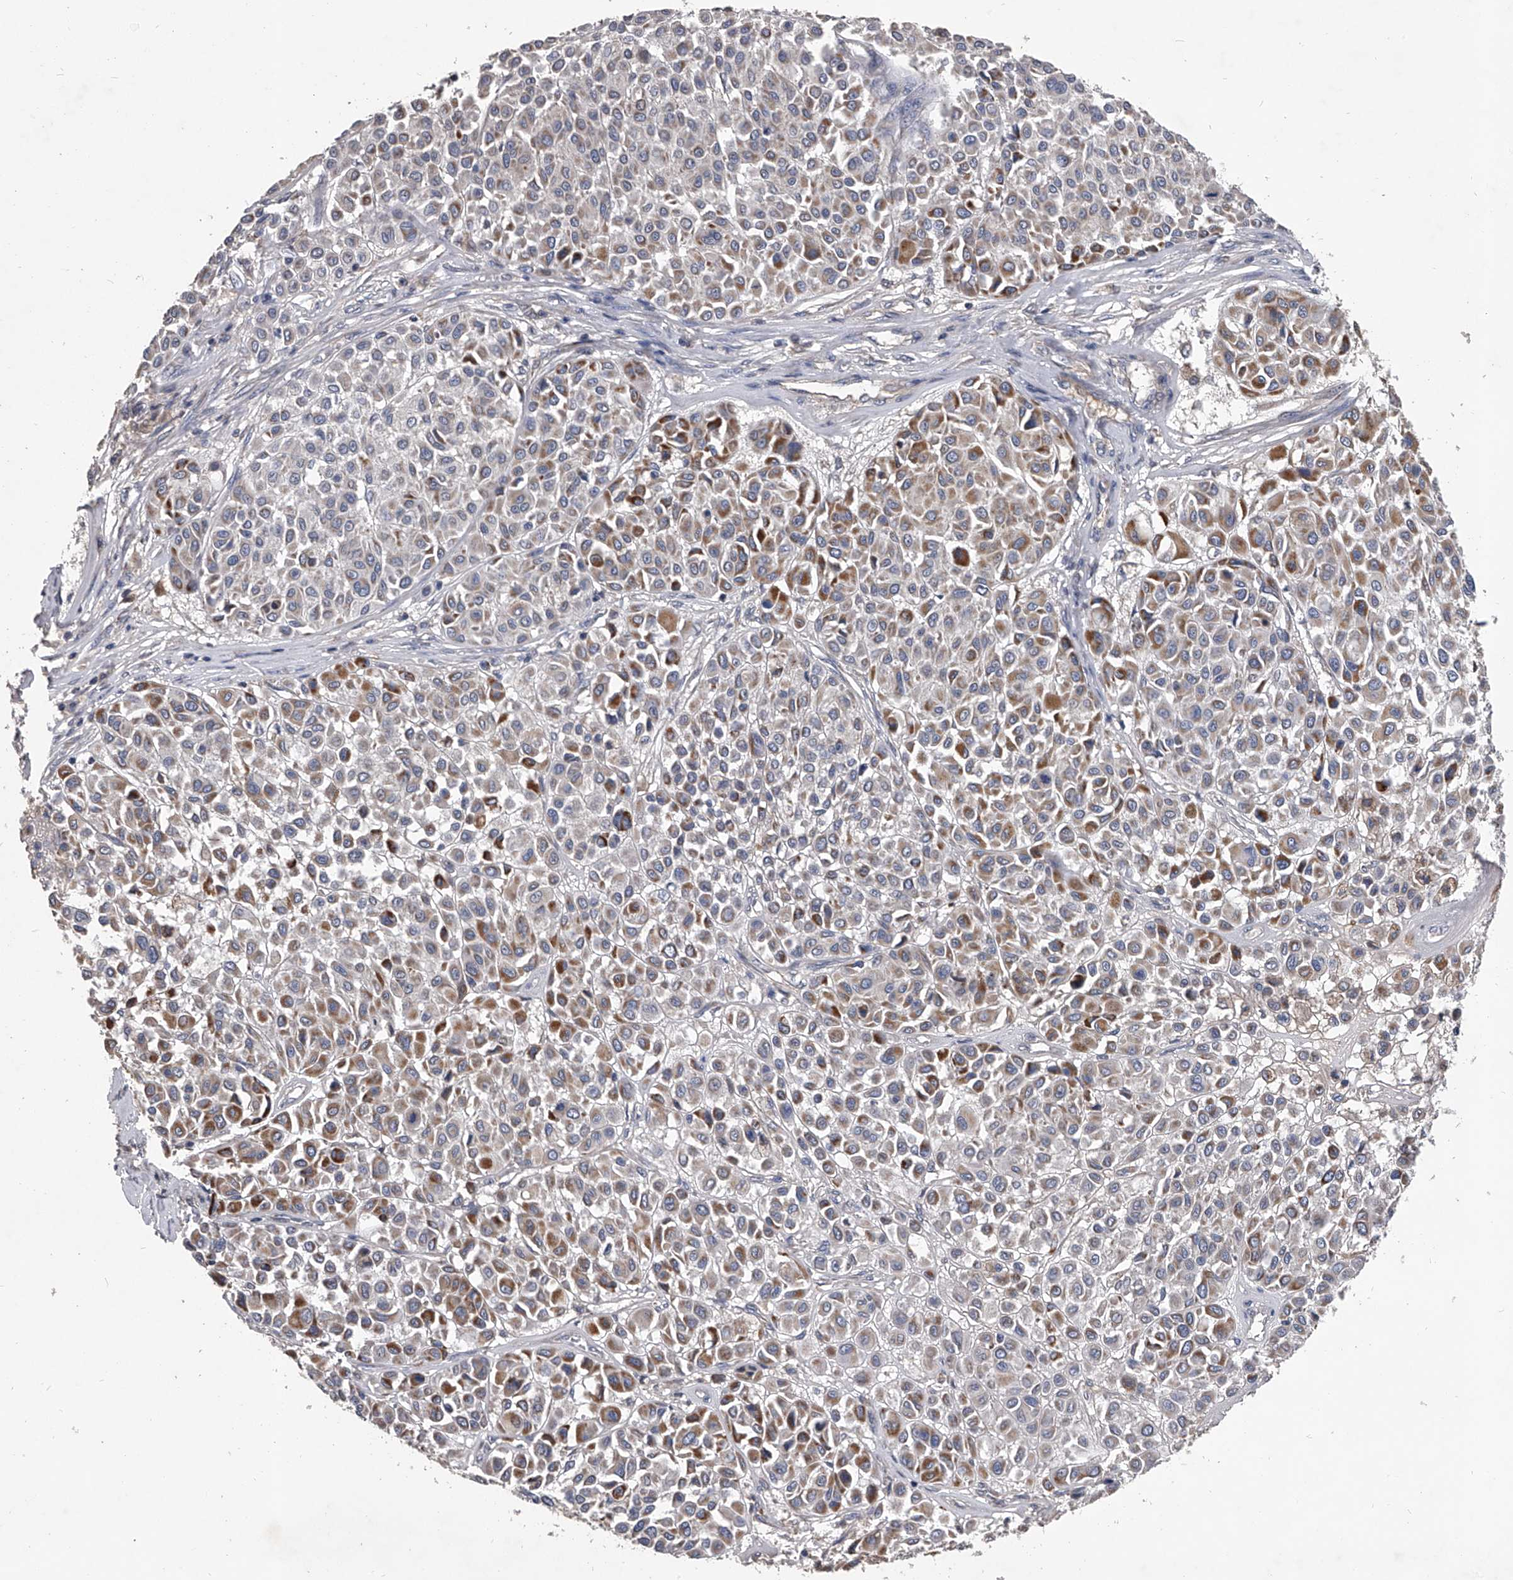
{"staining": {"intensity": "moderate", "quantity": "25%-75%", "location": "cytoplasmic/membranous"}, "tissue": "melanoma", "cell_type": "Tumor cells", "image_type": "cancer", "snomed": [{"axis": "morphology", "description": "Malignant melanoma, Metastatic site"}, {"axis": "topography", "description": "Soft tissue"}], "caption": "Melanoma tissue exhibits moderate cytoplasmic/membranous expression in about 25%-75% of tumor cells Immunohistochemistry (ihc) stains the protein of interest in brown and the nuclei are stained blue.", "gene": "NRP1", "patient": {"sex": "male", "age": 41}}